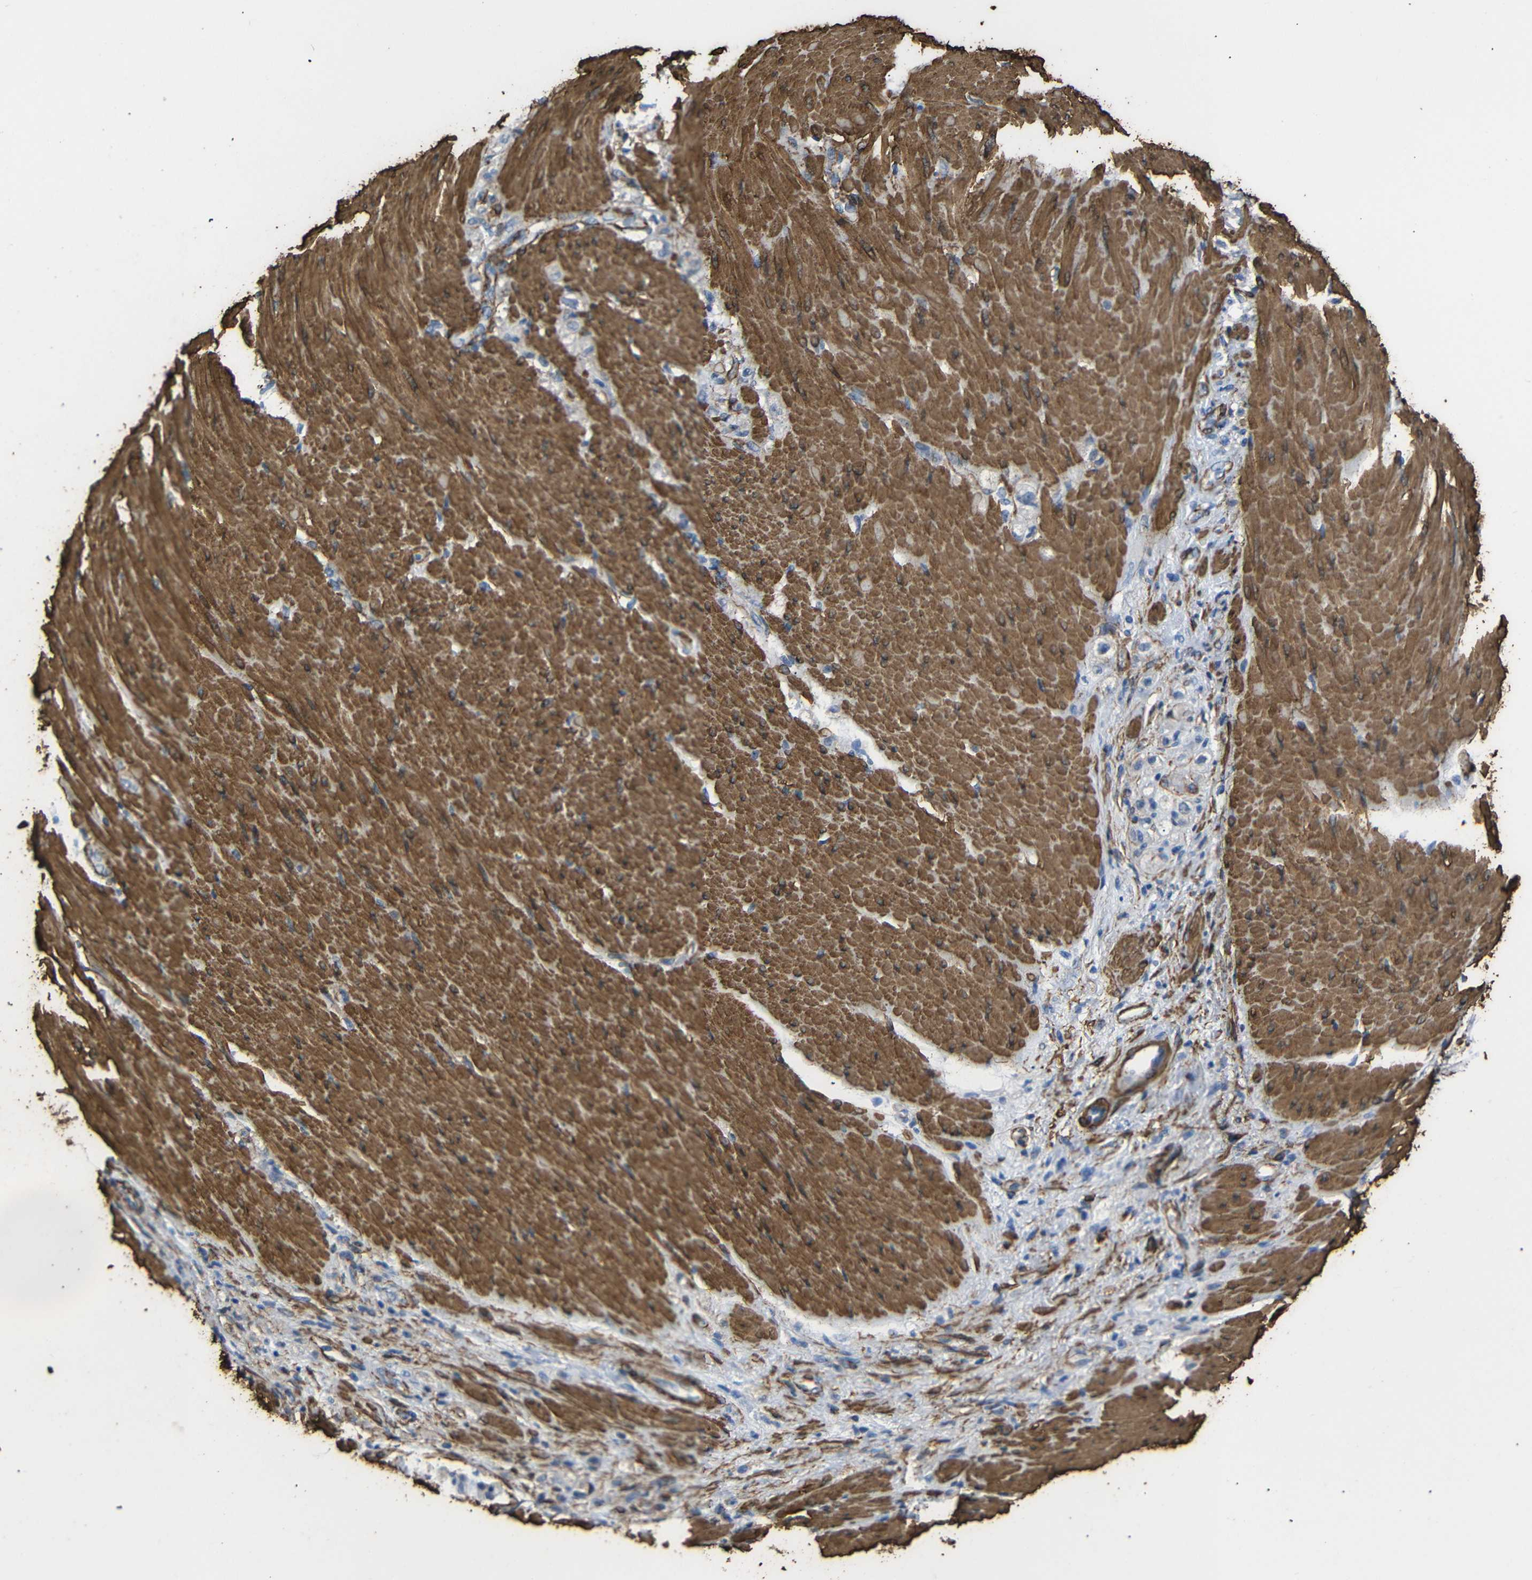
{"staining": {"intensity": "negative", "quantity": "none", "location": "none"}, "tissue": "stomach cancer", "cell_type": "Tumor cells", "image_type": "cancer", "snomed": [{"axis": "morphology", "description": "Adenocarcinoma, NOS"}, {"axis": "topography", "description": "Stomach"}], "caption": "Histopathology image shows no significant protein staining in tumor cells of adenocarcinoma (stomach).", "gene": "ACTA2", "patient": {"sex": "male", "age": 82}}